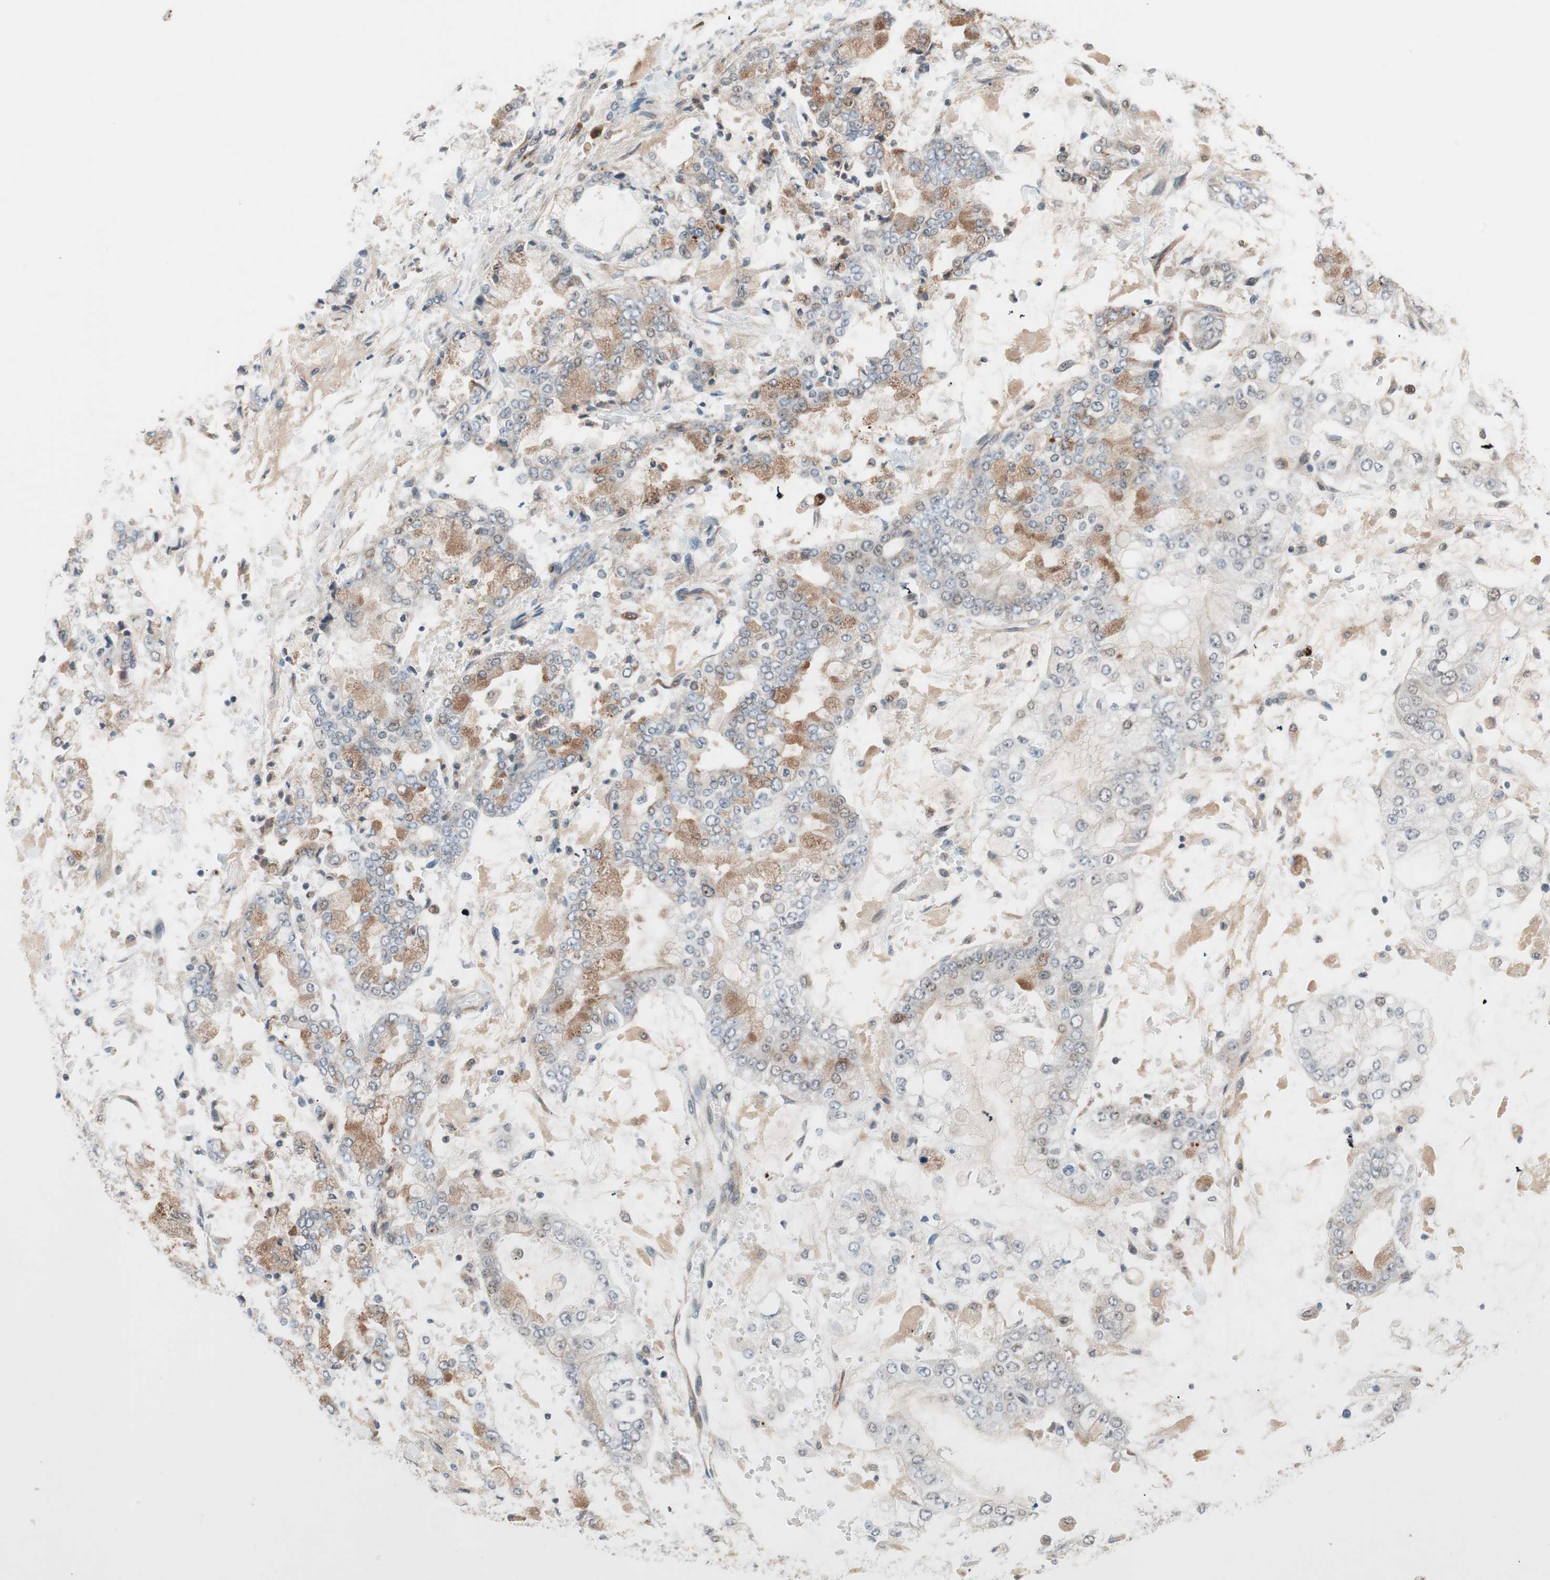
{"staining": {"intensity": "moderate", "quantity": "<25%", "location": "cytoplasmic/membranous"}, "tissue": "stomach cancer", "cell_type": "Tumor cells", "image_type": "cancer", "snomed": [{"axis": "morphology", "description": "Adenocarcinoma, NOS"}, {"axis": "topography", "description": "Stomach"}], "caption": "A micrograph of human stomach adenocarcinoma stained for a protein exhibits moderate cytoplasmic/membranous brown staining in tumor cells.", "gene": "PIK3R3", "patient": {"sex": "male", "age": 76}}